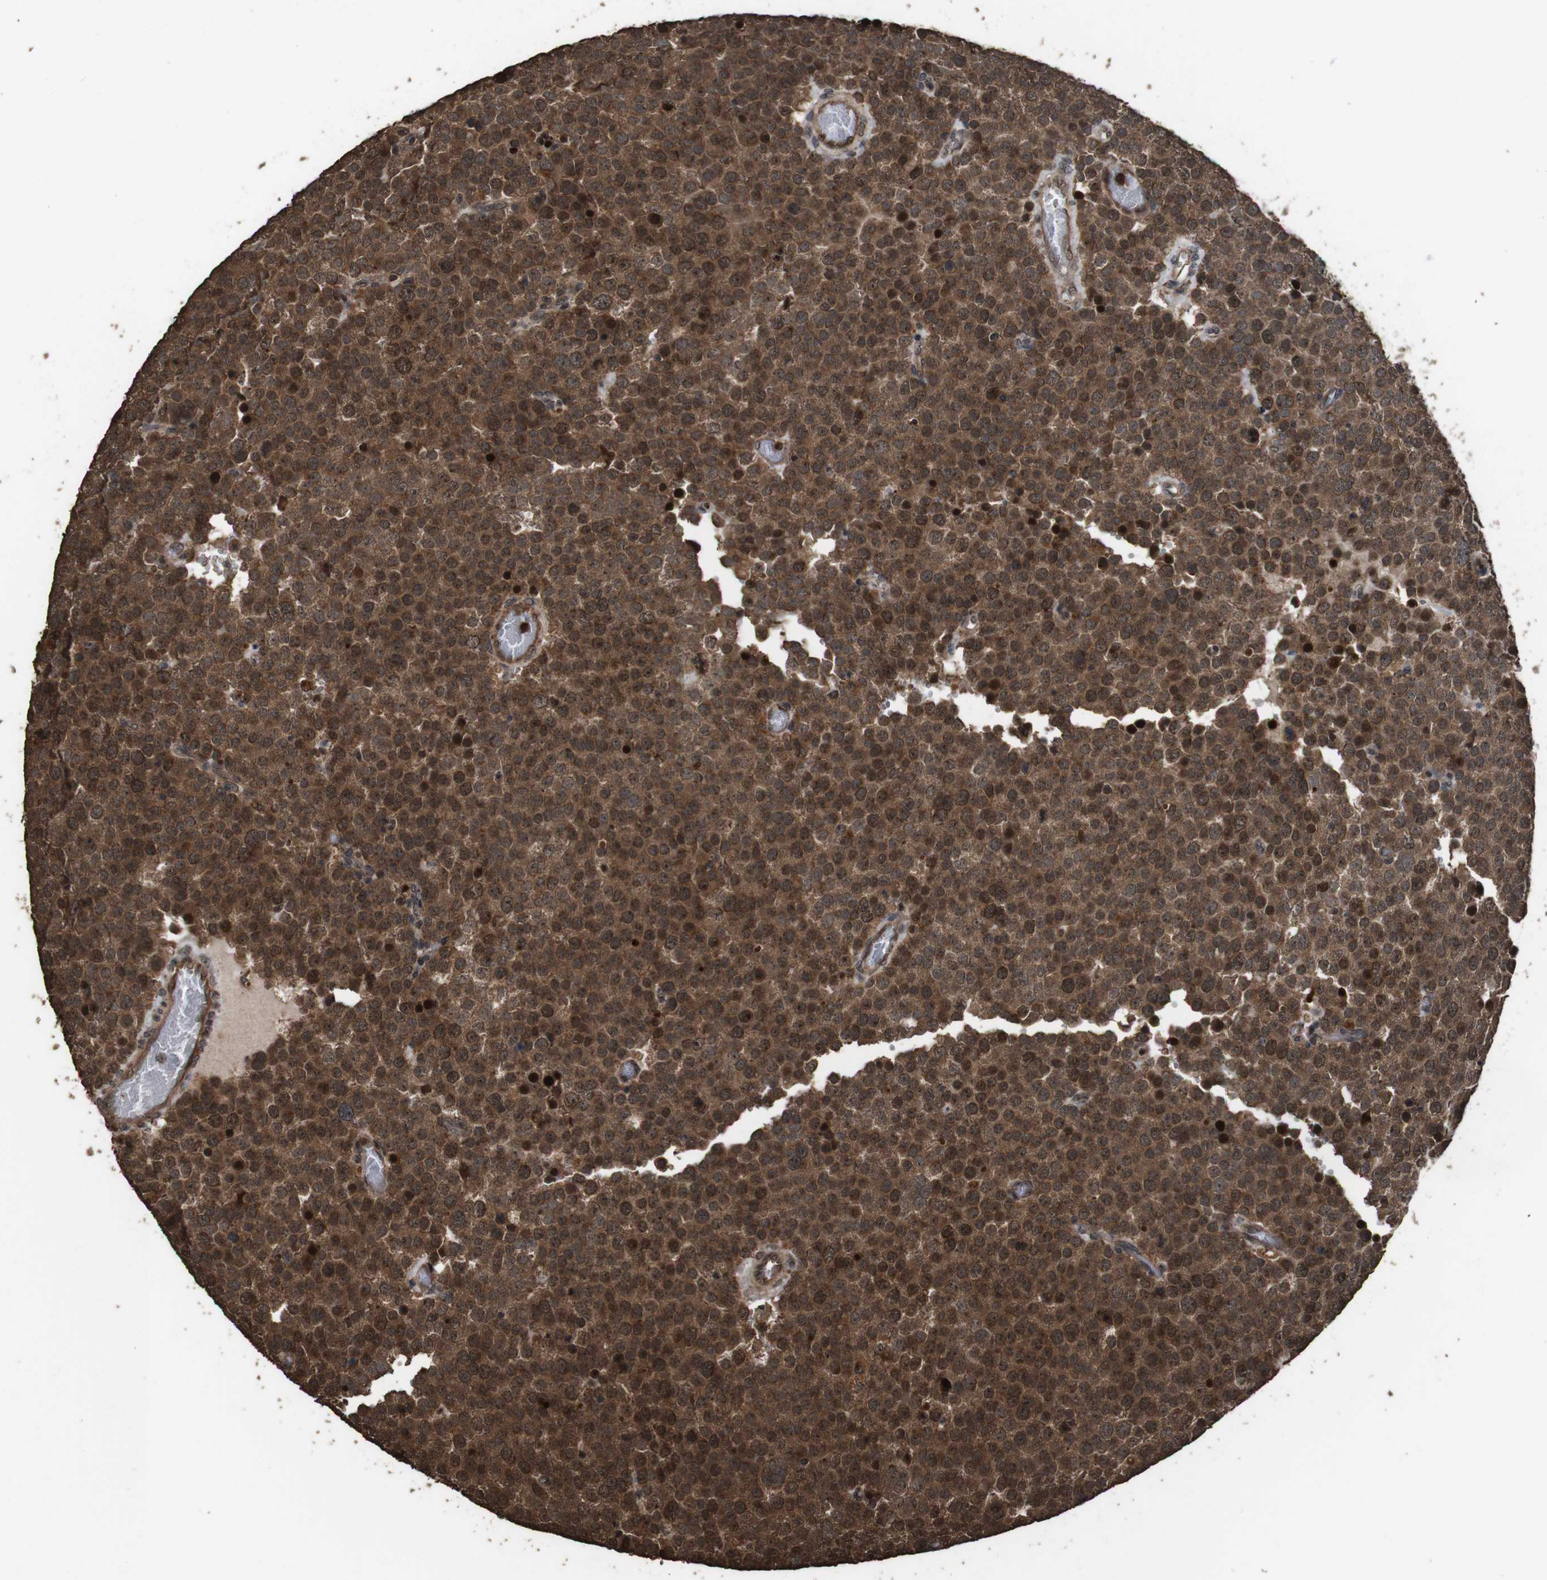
{"staining": {"intensity": "strong", "quantity": ">75%", "location": "cytoplasmic/membranous,nuclear"}, "tissue": "testis cancer", "cell_type": "Tumor cells", "image_type": "cancer", "snomed": [{"axis": "morphology", "description": "Normal tissue, NOS"}, {"axis": "morphology", "description": "Seminoma, NOS"}, {"axis": "topography", "description": "Testis"}], "caption": "Seminoma (testis) stained with a protein marker exhibits strong staining in tumor cells.", "gene": "RRAS2", "patient": {"sex": "male", "age": 71}}